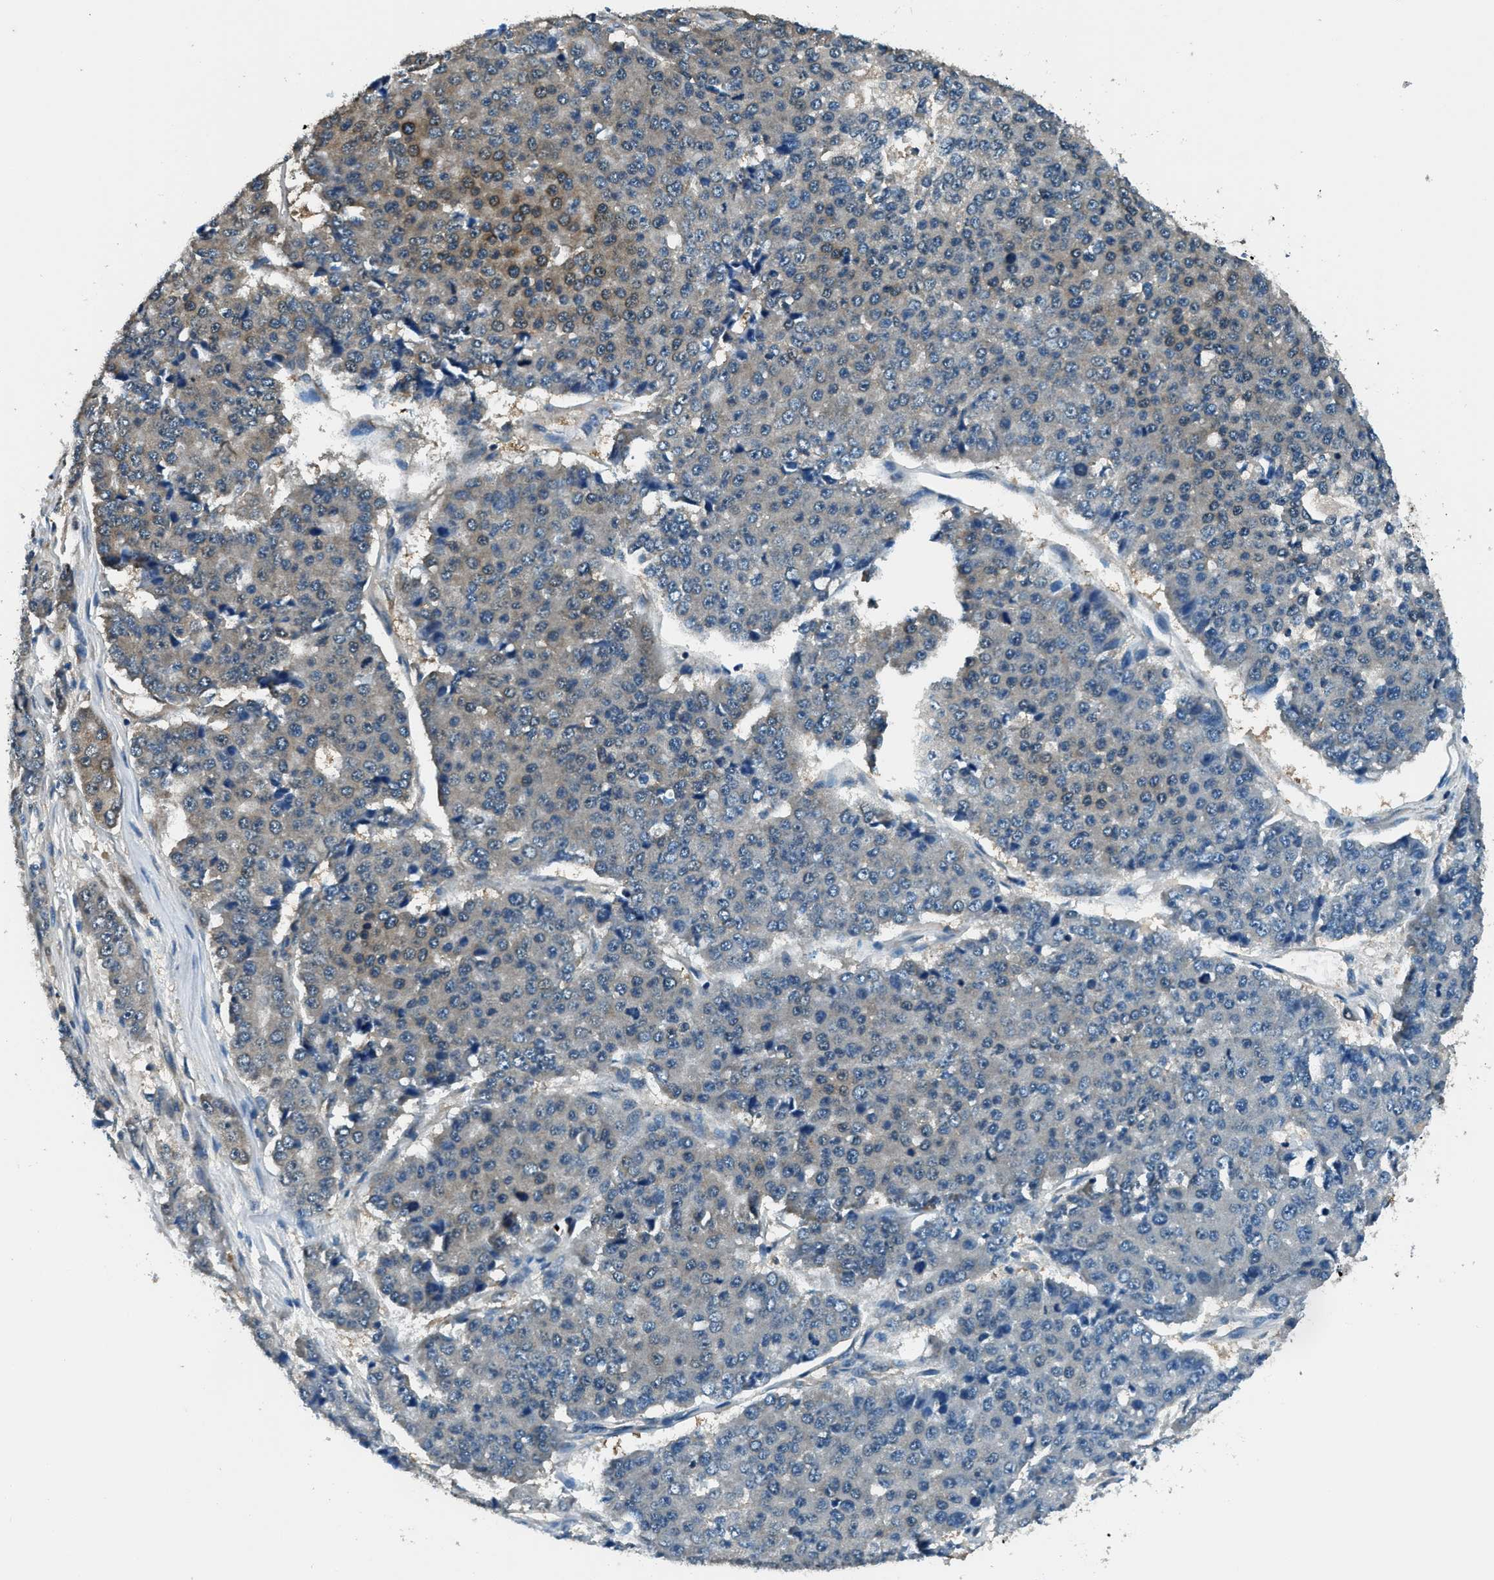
{"staining": {"intensity": "moderate", "quantity": "25%-75%", "location": "cytoplasmic/membranous"}, "tissue": "pancreatic cancer", "cell_type": "Tumor cells", "image_type": "cancer", "snomed": [{"axis": "morphology", "description": "Adenocarcinoma, NOS"}, {"axis": "topography", "description": "Pancreas"}], "caption": "Immunohistochemical staining of pancreatic cancer (adenocarcinoma) reveals medium levels of moderate cytoplasmic/membranous protein expression in approximately 25%-75% of tumor cells.", "gene": "ARFGAP2", "patient": {"sex": "male", "age": 50}}